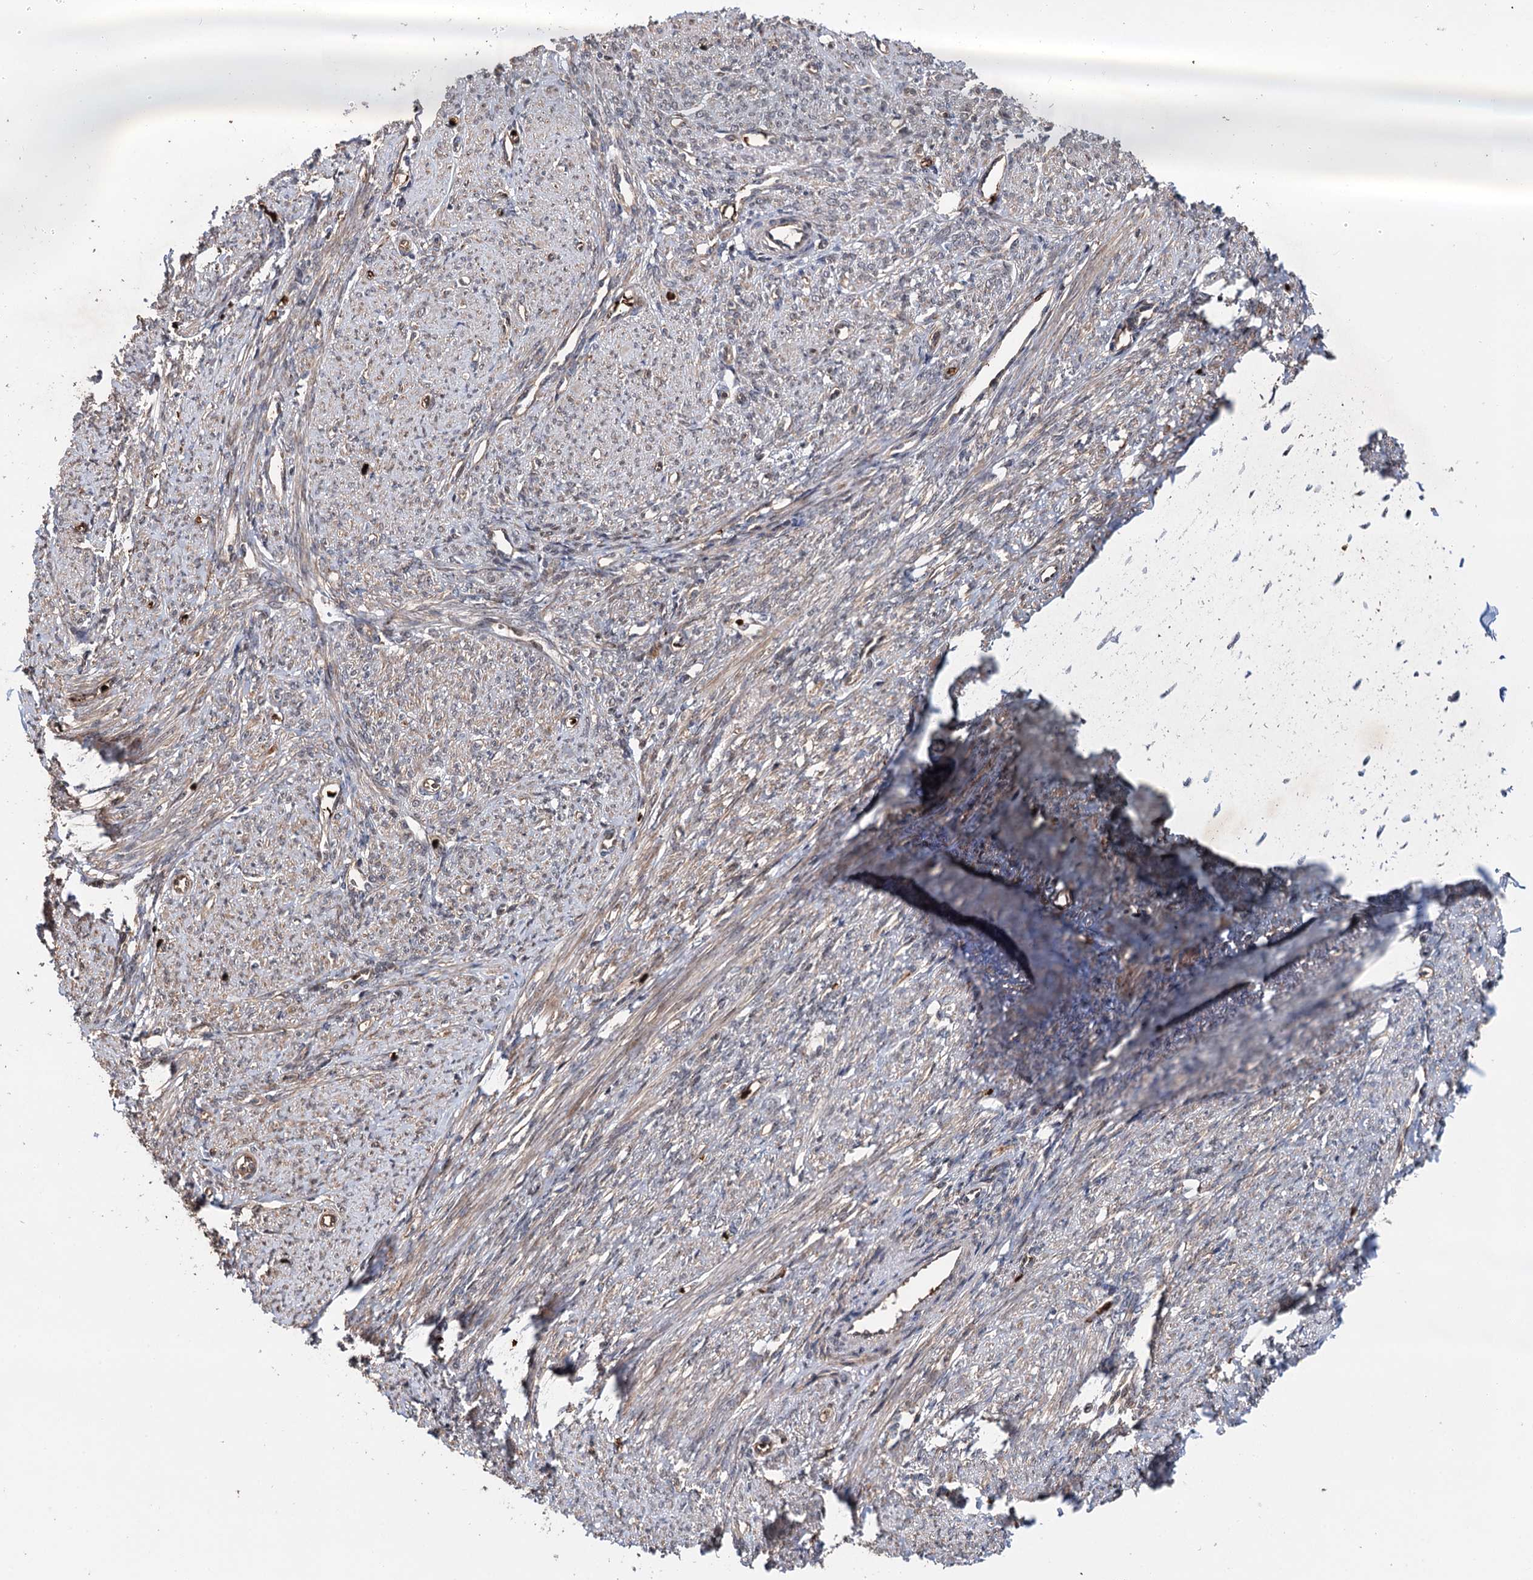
{"staining": {"intensity": "moderate", "quantity": "25%-75%", "location": "cytoplasmic/membranous"}, "tissue": "smooth muscle", "cell_type": "Smooth muscle cells", "image_type": "normal", "snomed": [{"axis": "morphology", "description": "Normal tissue, NOS"}, {"axis": "topography", "description": "Smooth muscle"}, {"axis": "topography", "description": "Uterus"}], "caption": "This micrograph demonstrates immunohistochemistry staining of normal human smooth muscle, with medium moderate cytoplasmic/membranous staining in about 25%-75% of smooth muscle cells.", "gene": "PTDSS2", "patient": {"sex": "female", "age": 59}}